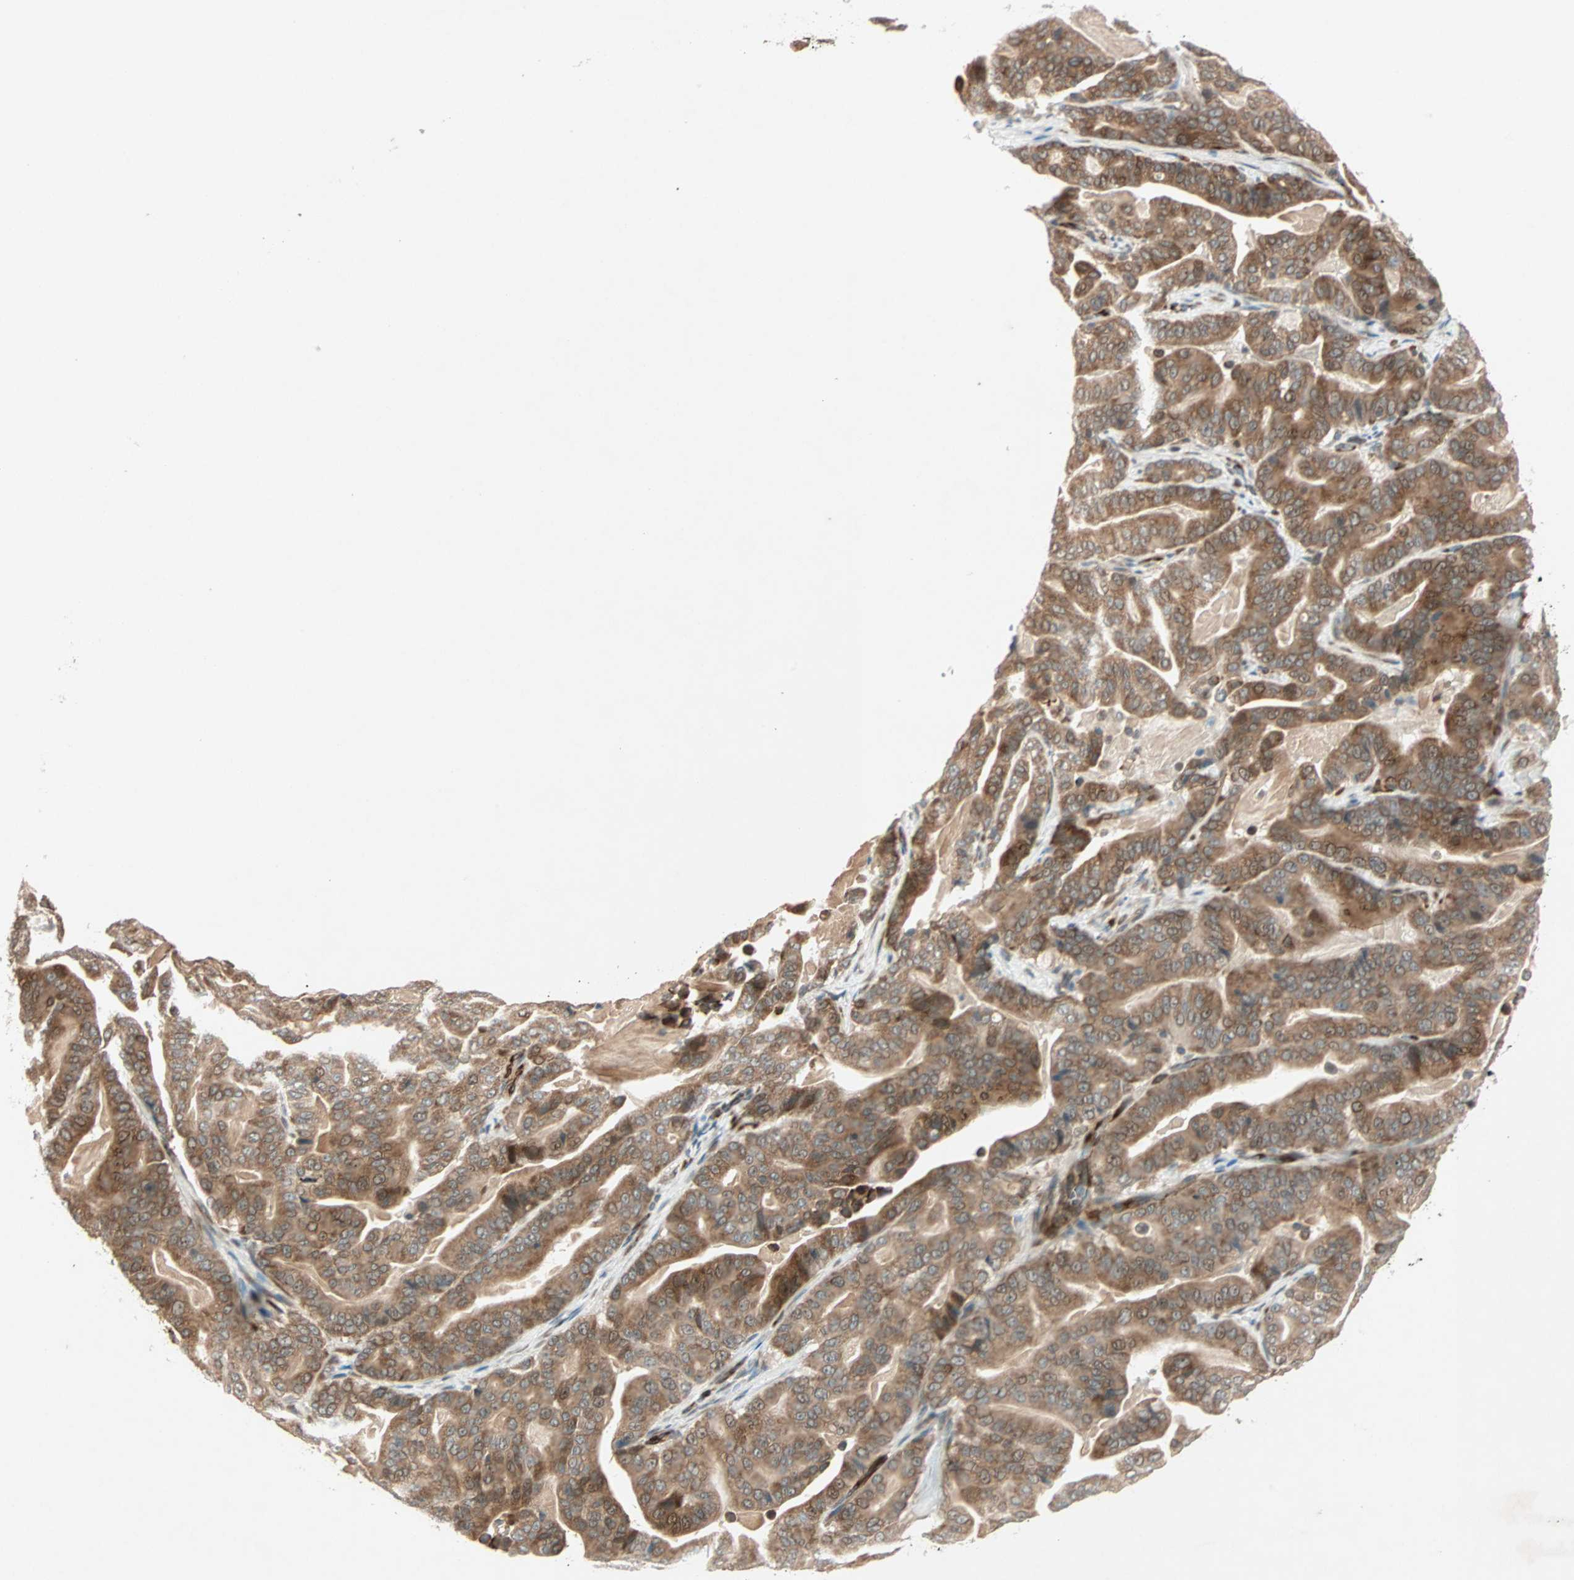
{"staining": {"intensity": "moderate", "quantity": ">75%", "location": "cytoplasmic/membranous"}, "tissue": "pancreatic cancer", "cell_type": "Tumor cells", "image_type": "cancer", "snomed": [{"axis": "morphology", "description": "Adenocarcinoma, NOS"}, {"axis": "topography", "description": "Pancreas"}], "caption": "The immunohistochemical stain shows moderate cytoplasmic/membranous positivity in tumor cells of pancreatic cancer tissue.", "gene": "ZNF37A", "patient": {"sex": "male", "age": 63}}